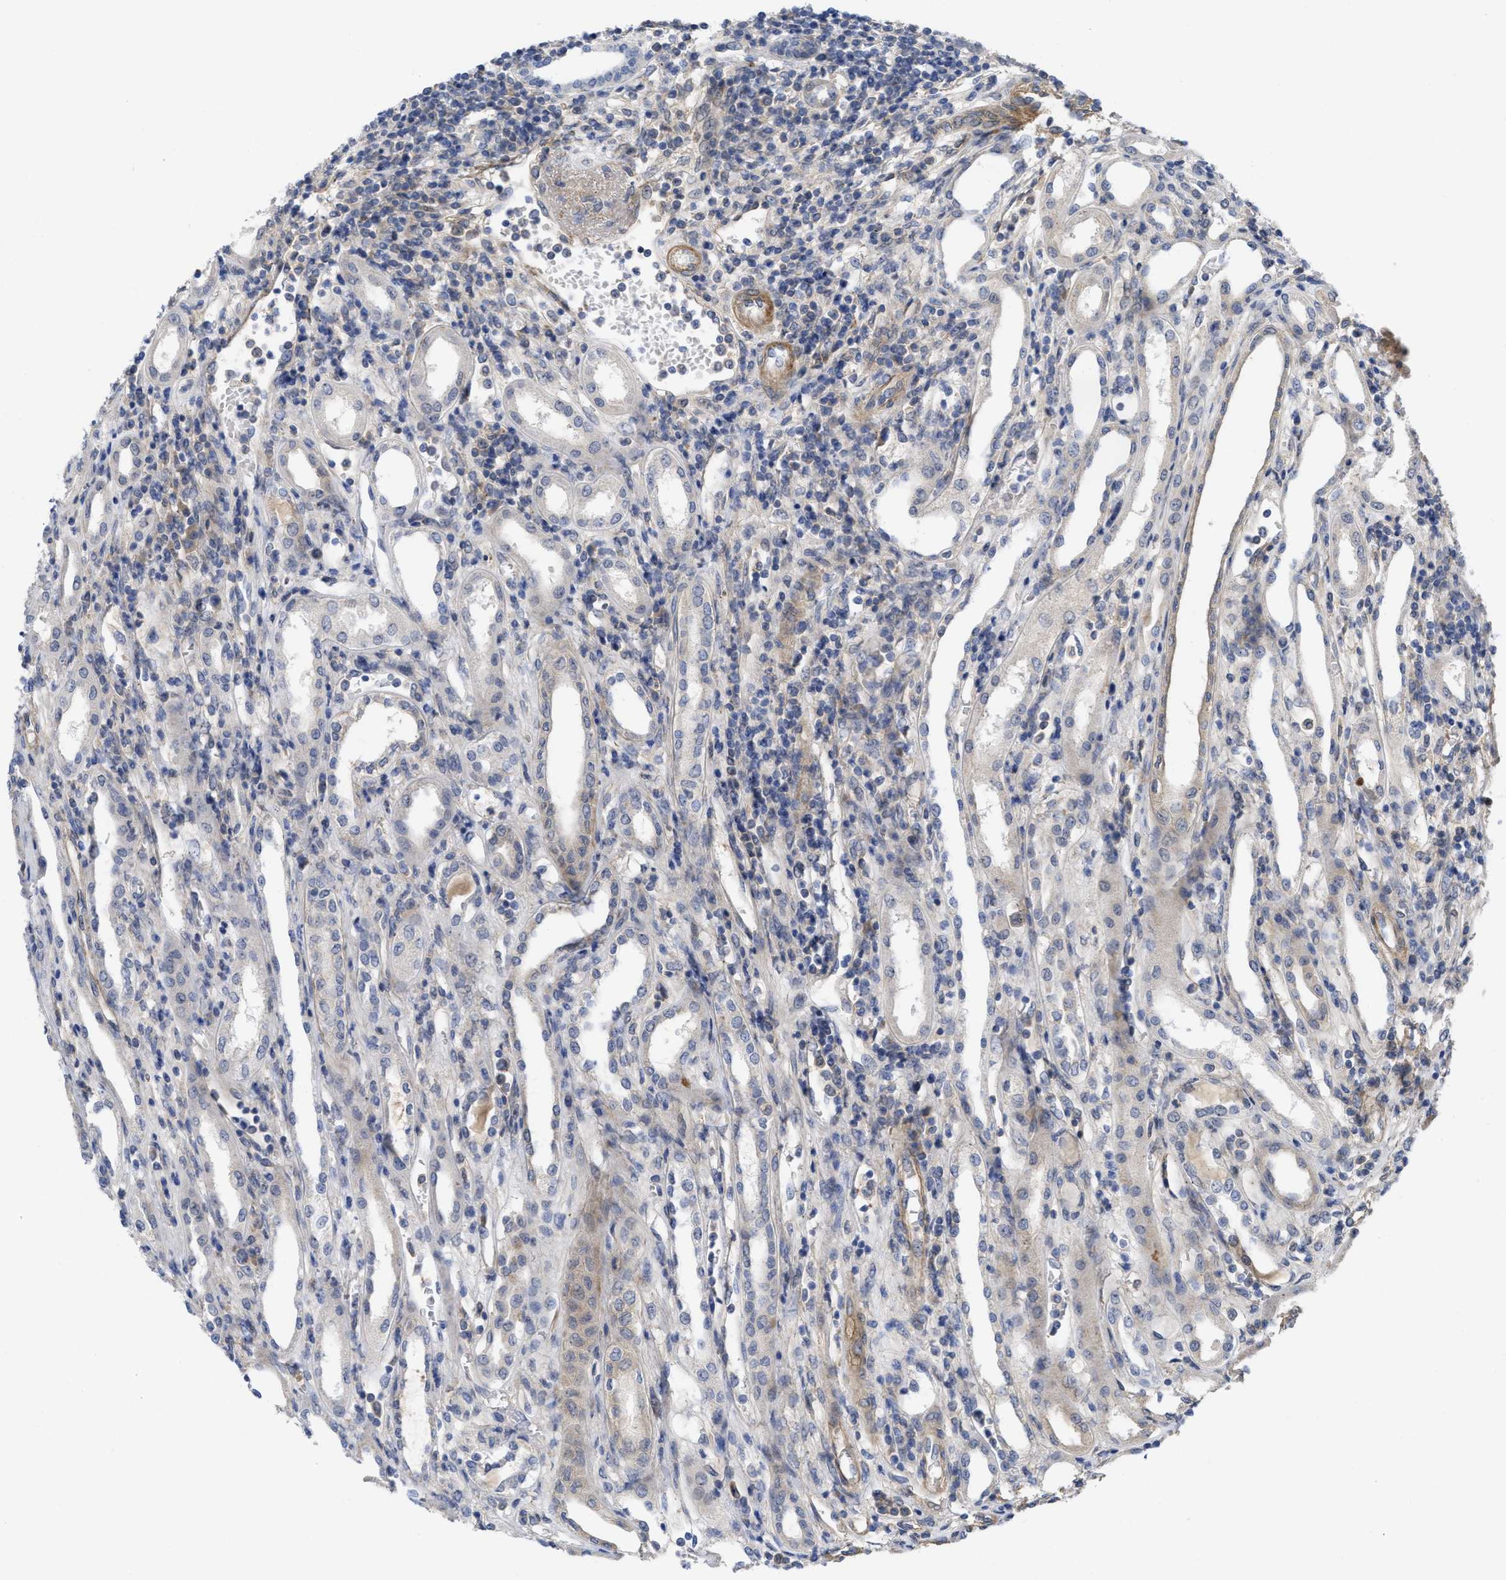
{"staining": {"intensity": "weak", "quantity": "<25%", "location": "cytoplasmic/membranous"}, "tissue": "renal cancer", "cell_type": "Tumor cells", "image_type": "cancer", "snomed": [{"axis": "morphology", "description": "Adenocarcinoma, NOS"}, {"axis": "topography", "description": "Kidney"}], "caption": "Tumor cells are negative for brown protein staining in renal adenocarcinoma.", "gene": "ARHGEF26", "patient": {"sex": "female", "age": 54}}